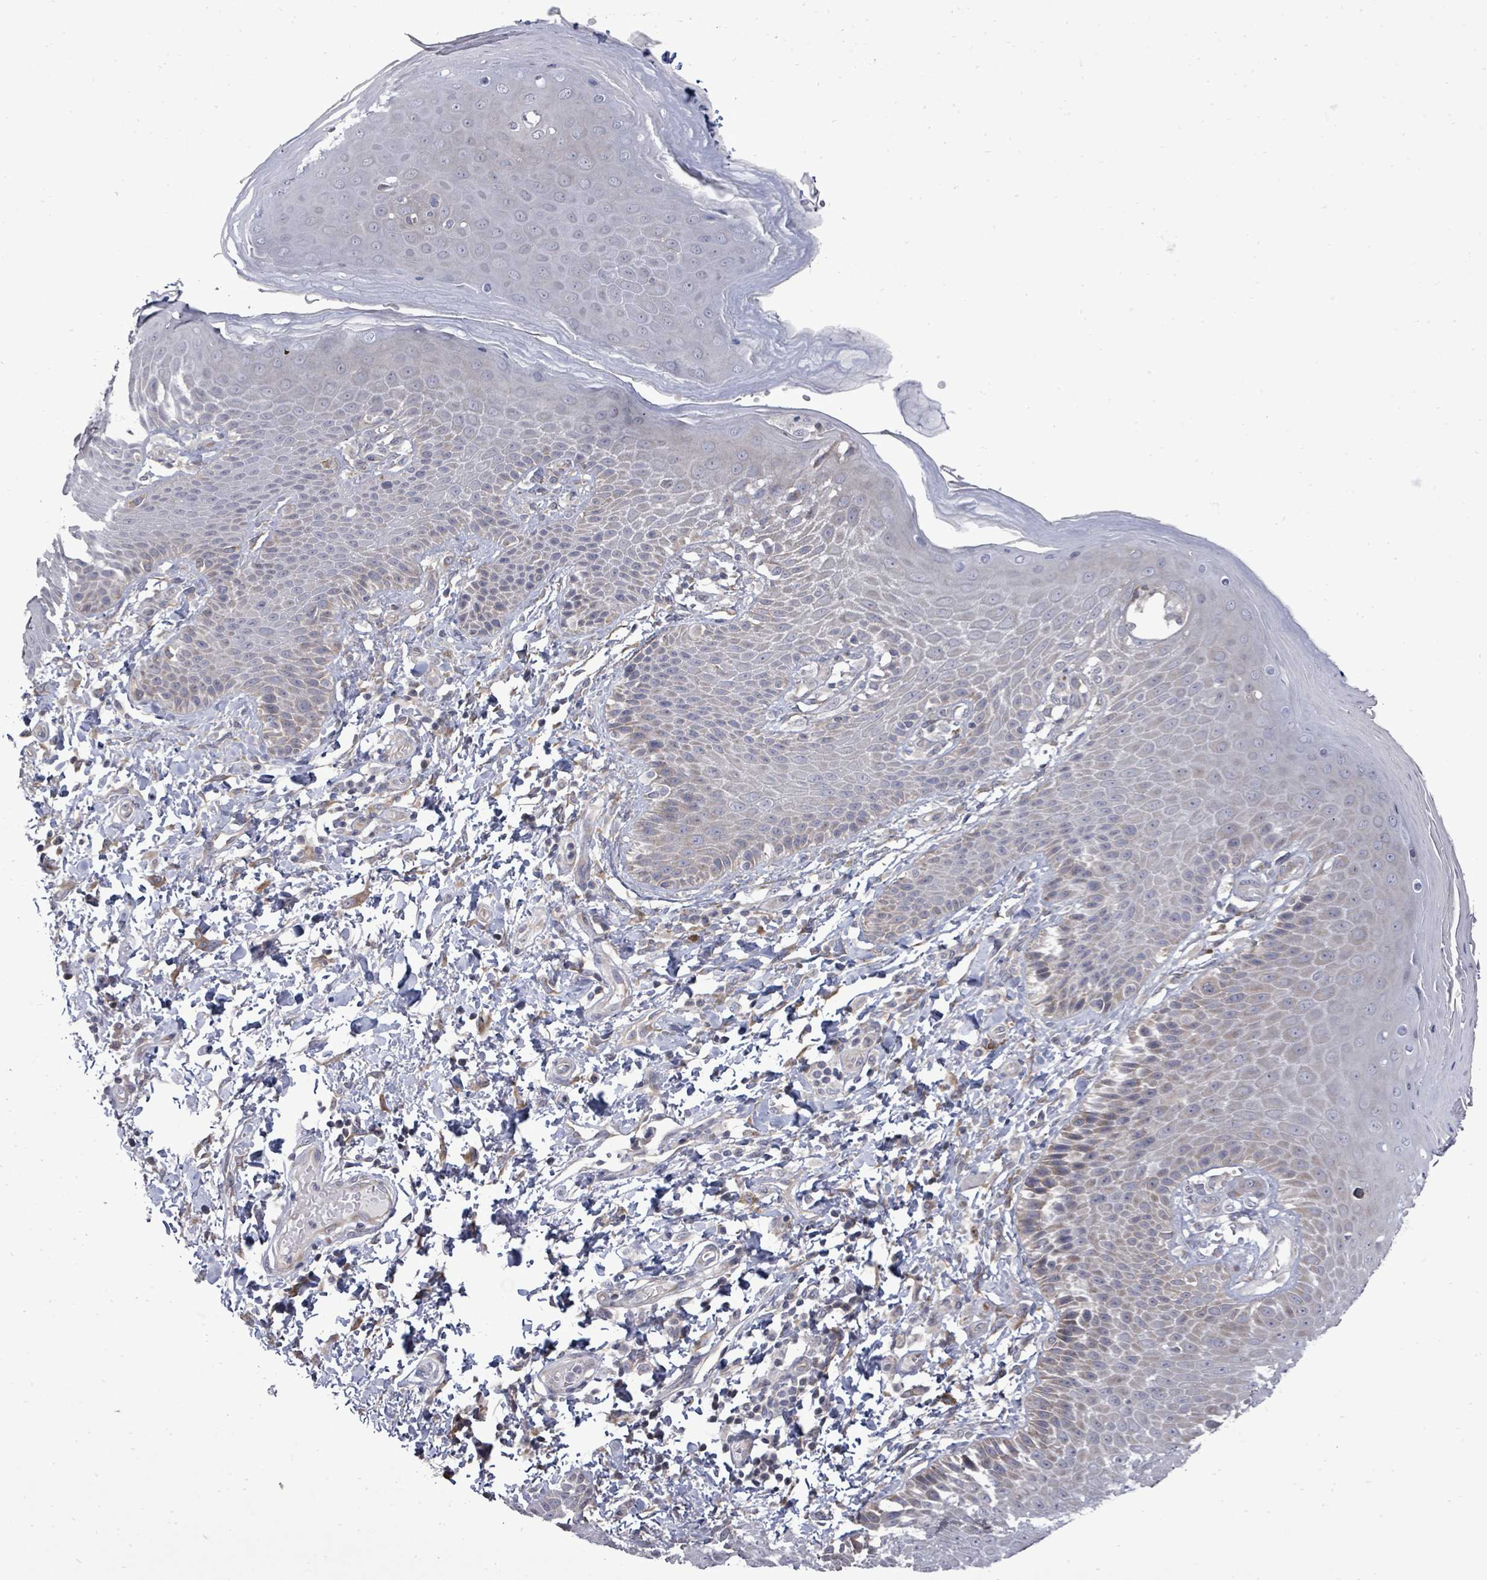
{"staining": {"intensity": "weak", "quantity": "<25%", "location": "cytoplasmic/membranous"}, "tissue": "skin", "cell_type": "Epidermal cells", "image_type": "normal", "snomed": [{"axis": "morphology", "description": "Normal tissue, NOS"}, {"axis": "topography", "description": "Peripheral nerve tissue"}], "caption": "Immunohistochemistry of unremarkable skin demonstrates no positivity in epidermal cells.", "gene": "POMGNT2", "patient": {"sex": "male", "age": 51}}